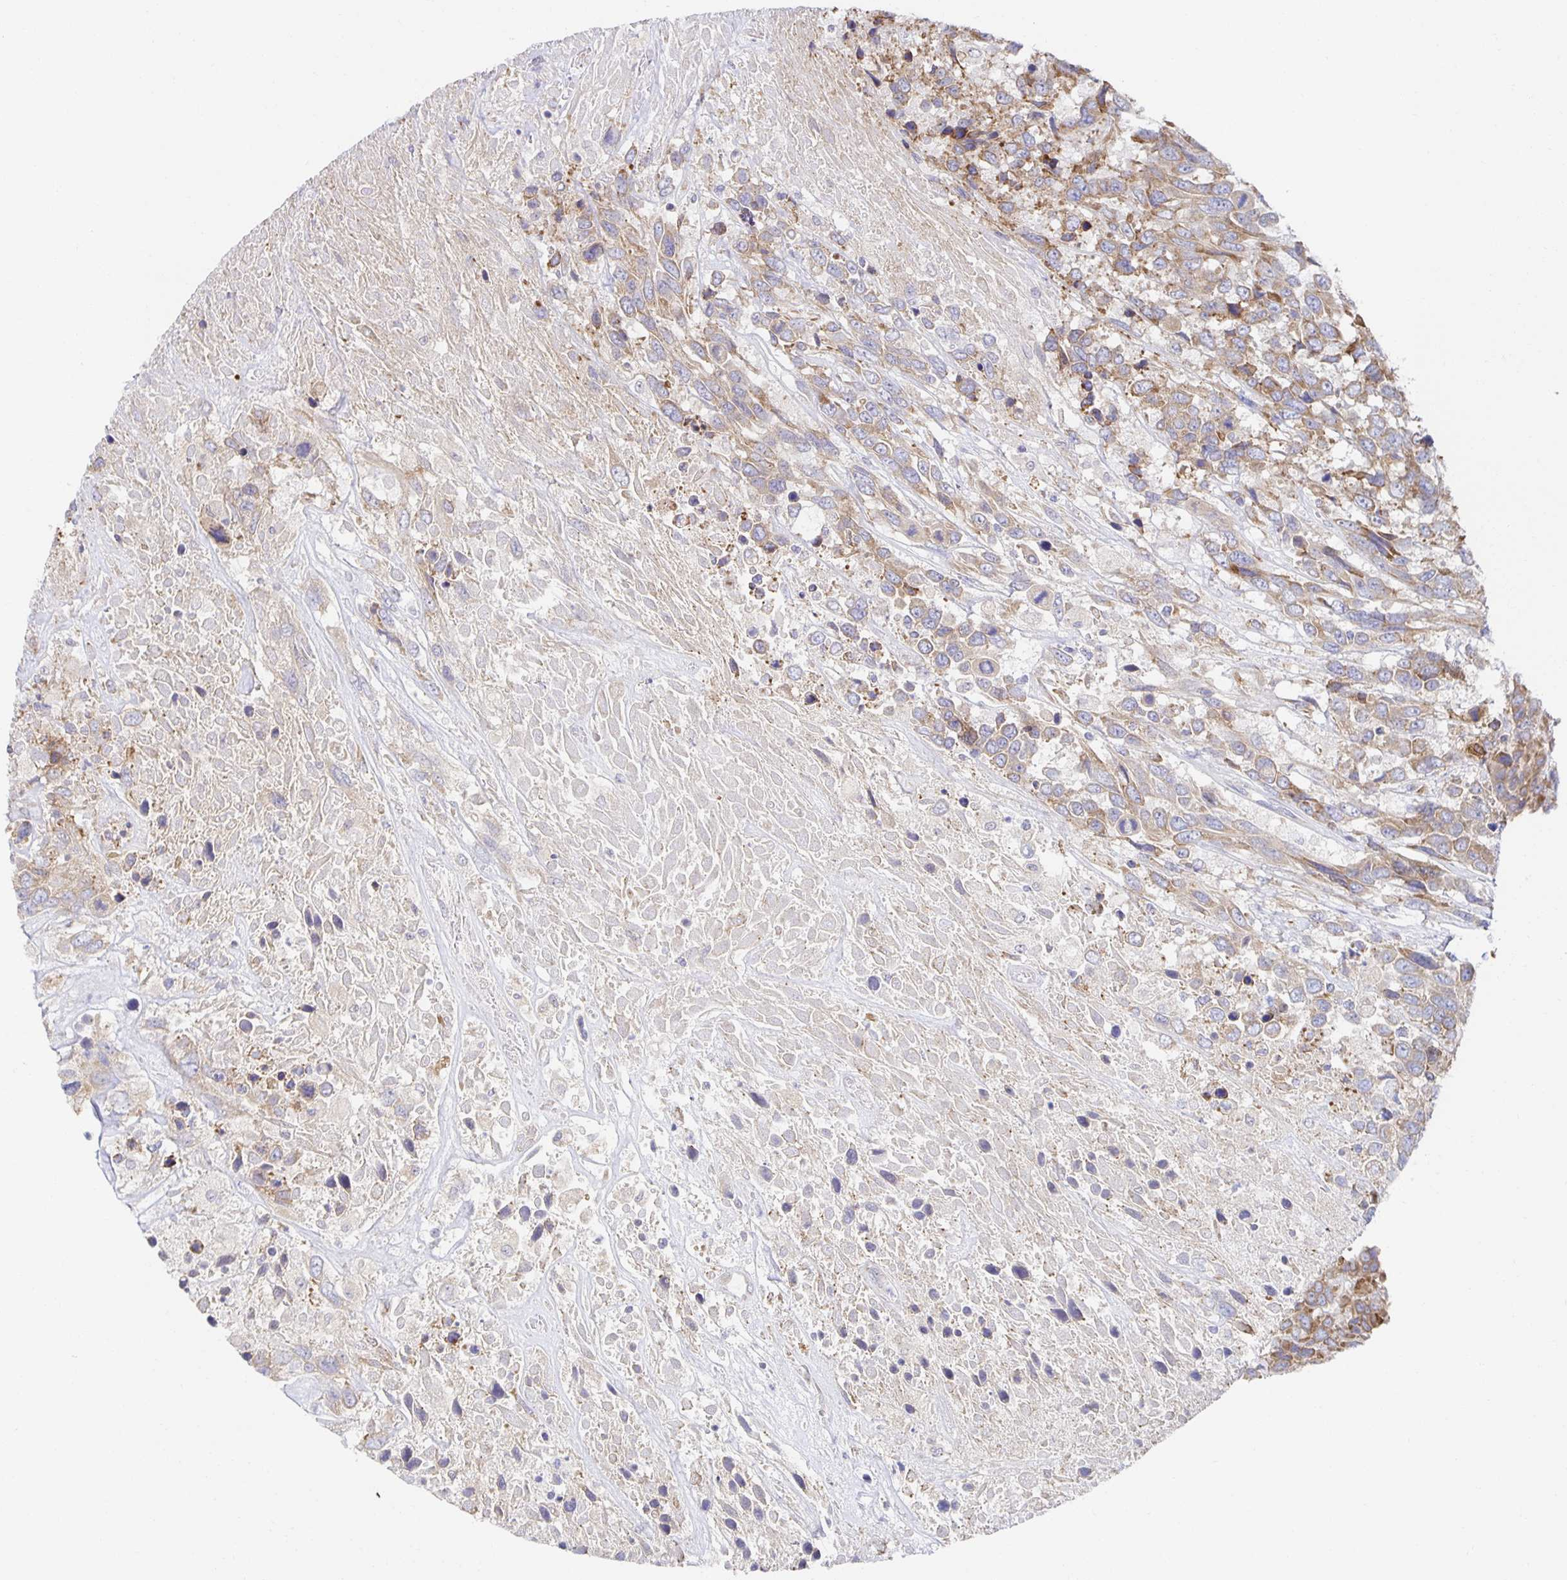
{"staining": {"intensity": "weak", "quantity": "25%-75%", "location": "cytoplasmic/membranous"}, "tissue": "urothelial cancer", "cell_type": "Tumor cells", "image_type": "cancer", "snomed": [{"axis": "morphology", "description": "Urothelial carcinoma, High grade"}, {"axis": "topography", "description": "Urinary bladder"}], "caption": "Human urothelial carcinoma (high-grade) stained with a brown dye exhibits weak cytoplasmic/membranous positive expression in about 25%-75% of tumor cells.", "gene": "BAD", "patient": {"sex": "female", "age": 70}}